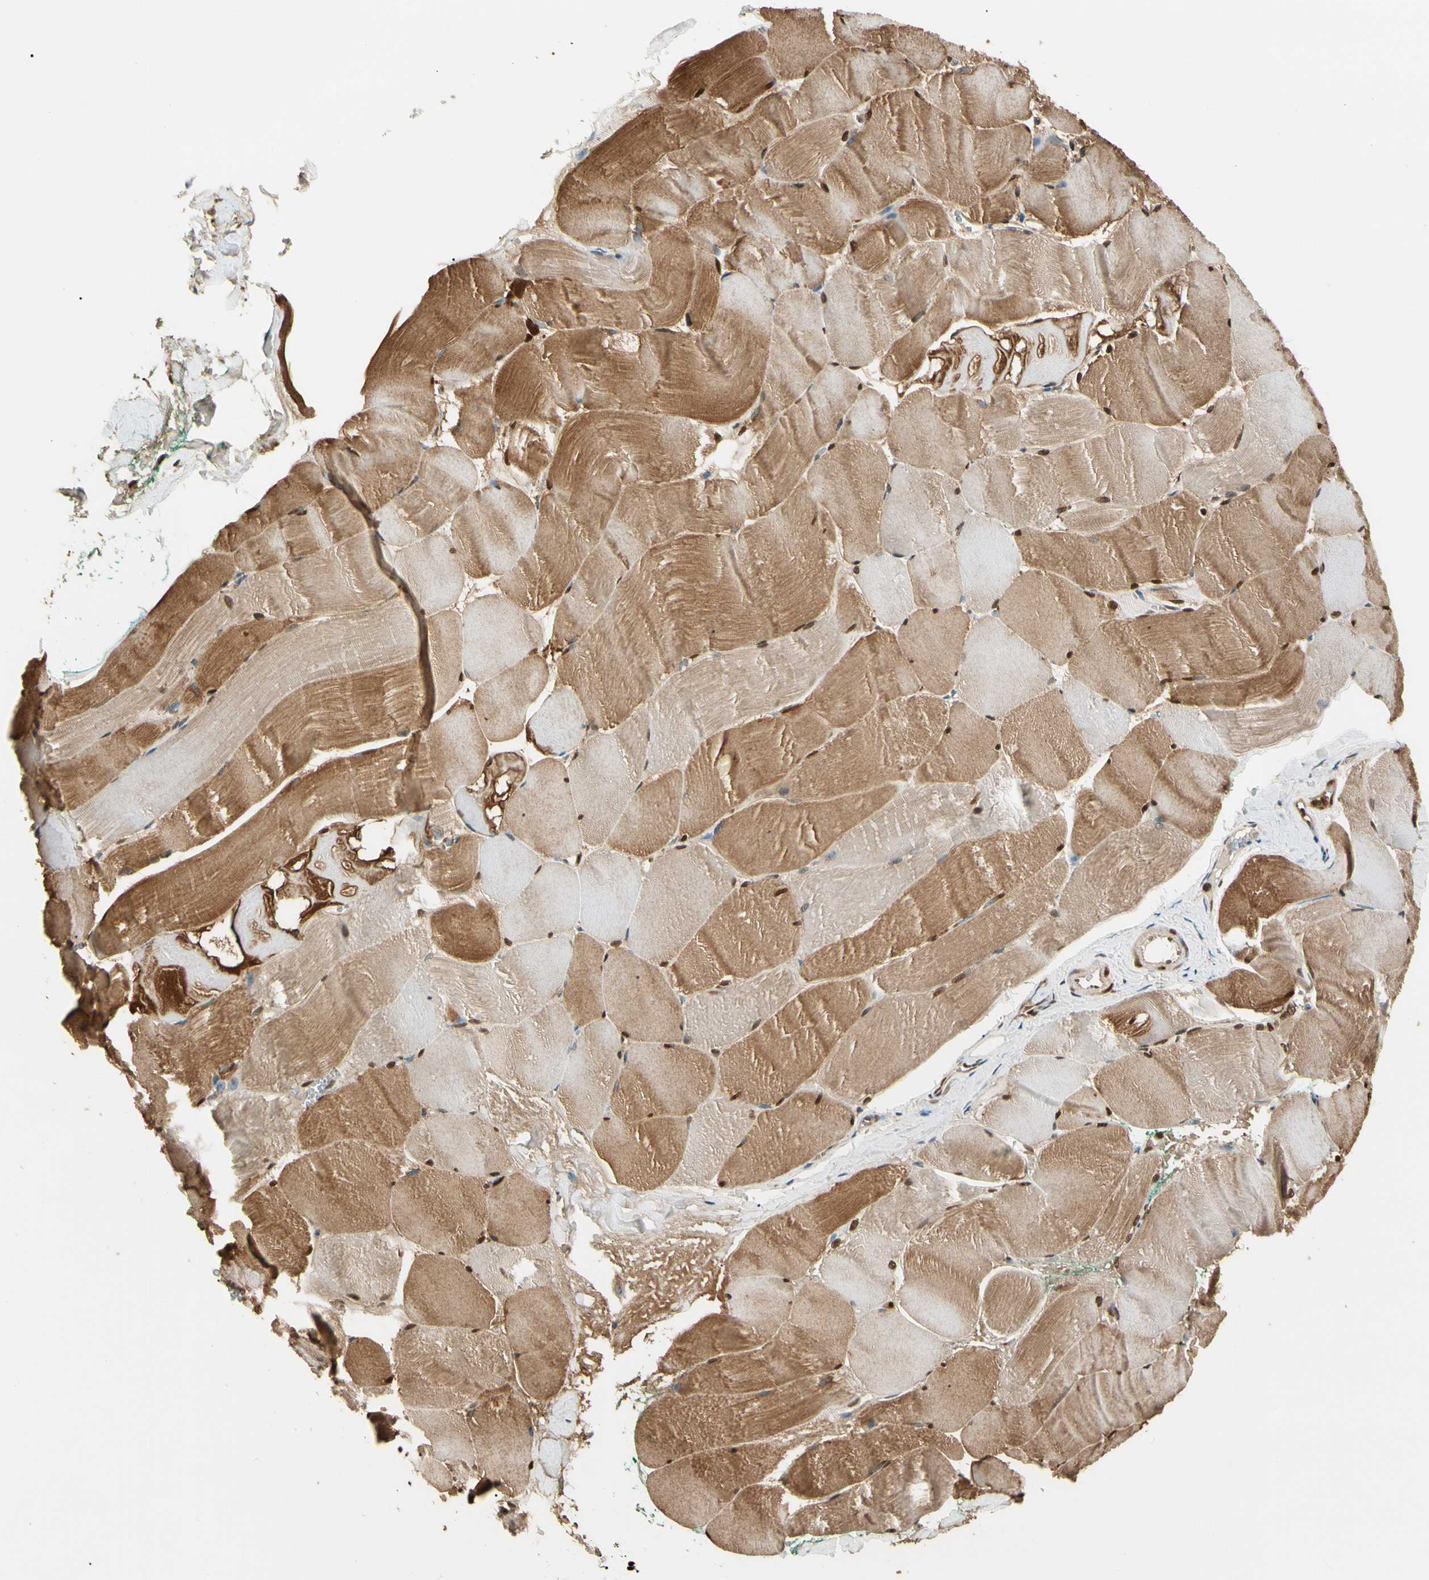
{"staining": {"intensity": "moderate", "quantity": ">75%", "location": "cytoplasmic/membranous"}, "tissue": "skeletal muscle", "cell_type": "Myocytes", "image_type": "normal", "snomed": [{"axis": "morphology", "description": "Normal tissue, NOS"}, {"axis": "morphology", "description": "Squamous cell carcinoma, NOS"}, {"axis": "topography", "description": "Skeletal muscle"}], "caption": "IHC (DAB) staining of unremarkable human skeletal muscle demonstrates moderate cytoplasmic/membranous protein positivity in about >75% of myocytes. The staining was performed using DAB, with brown indicating positive protein expression. Nuclei are stained blue with hematoxylin.", "gene": "PNCK", "patient": {"sex": "male", "age": 51}}